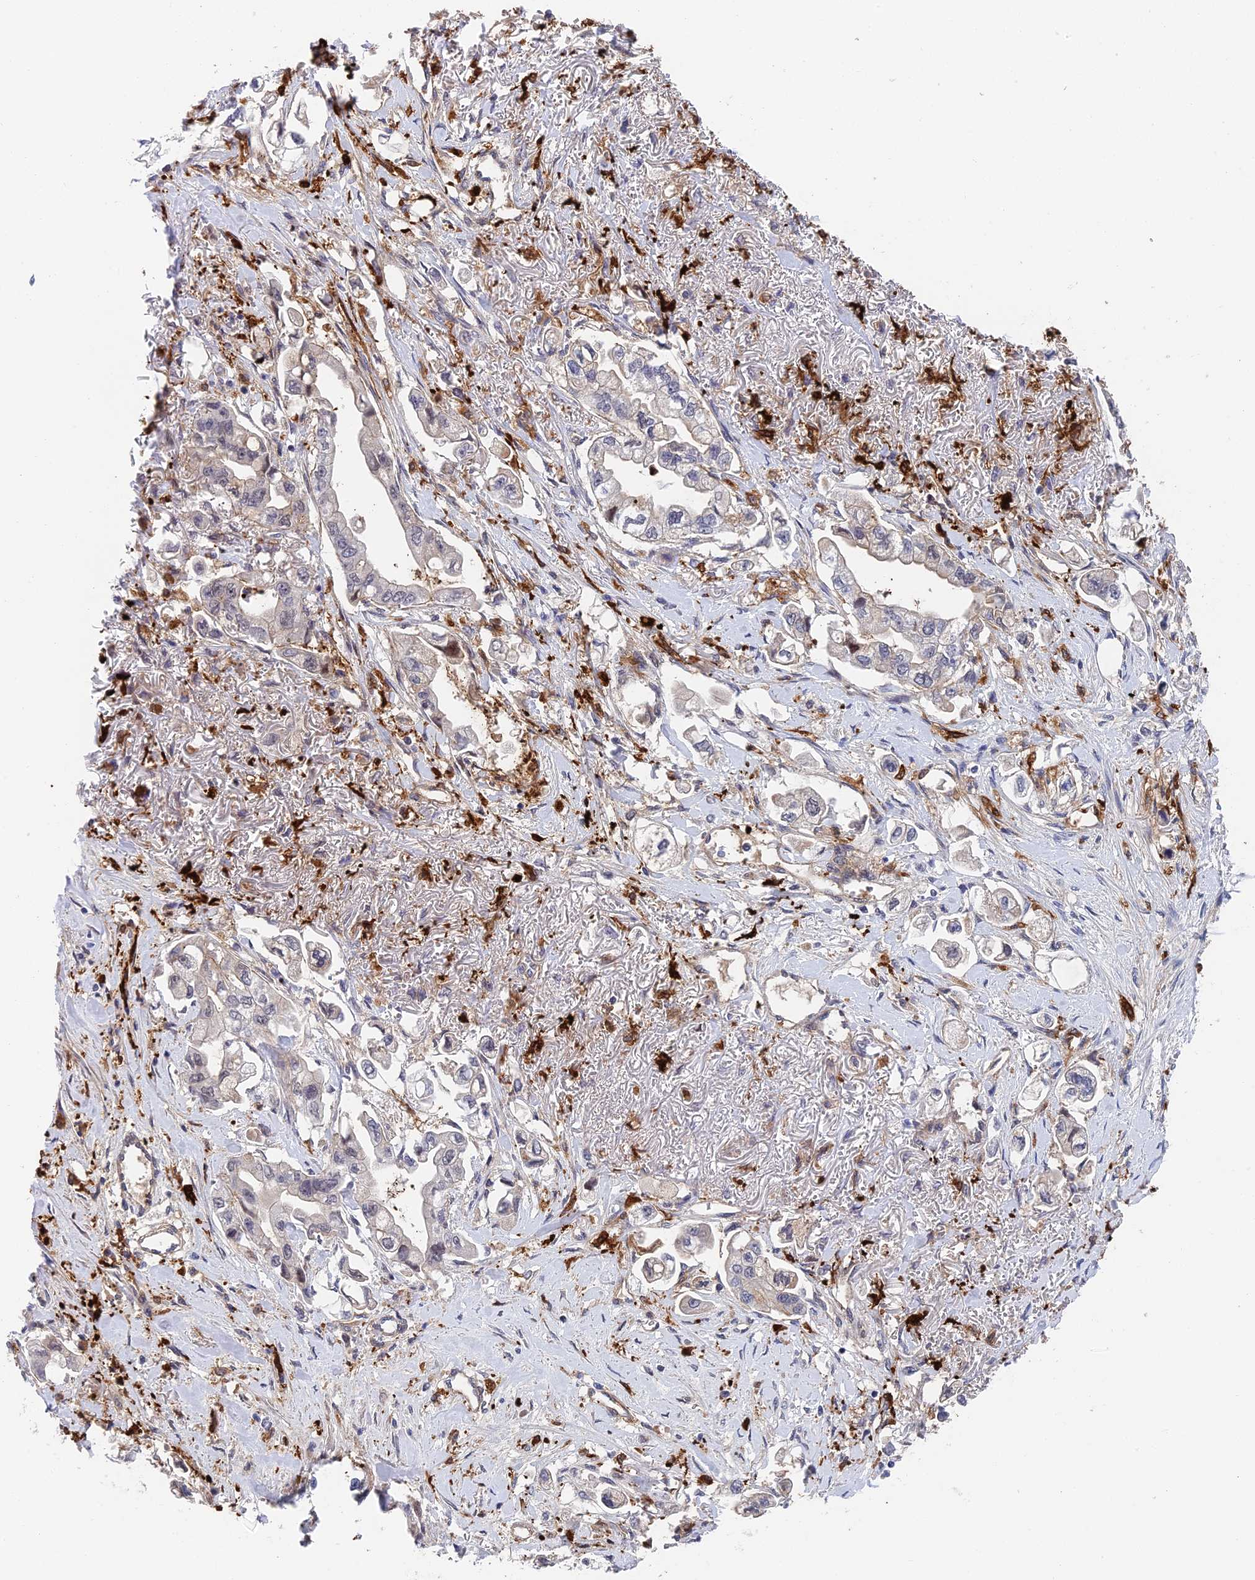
{"staining": {"intensity": "negative", "quantity": "none", "location": "none"}, "tissue": "stomach cancer", "cell_type": "Tumor cells", "image_type": "cancer", "snomed": [{"axis": "morphology", "description": "Adenocarcinoma, NOS"}, {"axis": "topography", "description": "Stomach"}], "caption": "Photomicrograph shows no protein positivity in tumor cells of stomach cancer tissue.", "gene": "NSMCE1", "patient": {"sex": "male", "age": 62}}